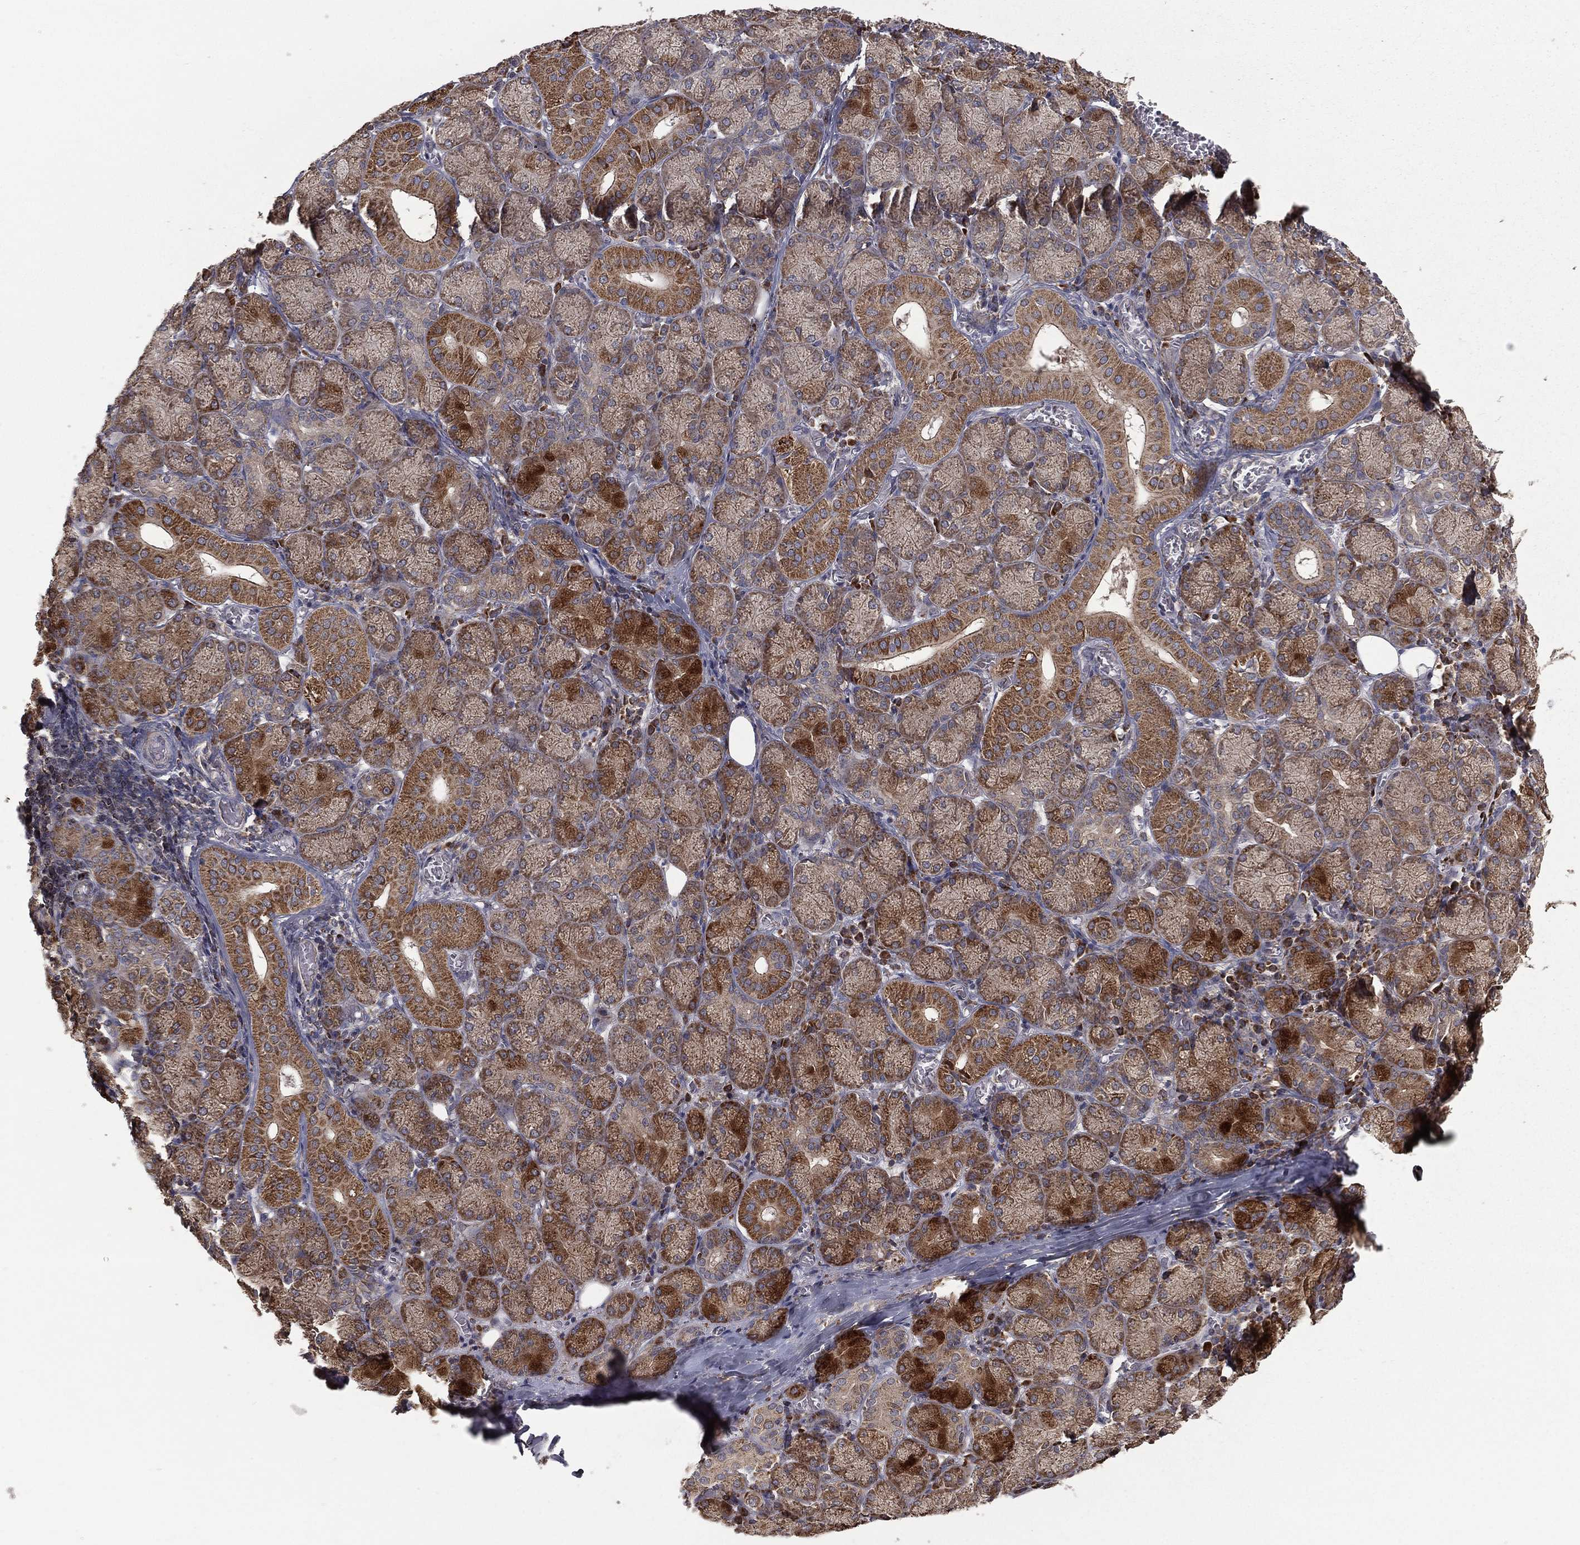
{"staining": {"intensity": "strong", "quantity": "<25%", "location": "cytoplasmic/membranous"}, "tissue": "salivary gland", "cell_type": "Glandular cells", "image_type": "normal", "snomed": [{"axis": "morphology", "description": "Normal tissue, NOS"}, {"axis": "topography", "description": "Salivary gland"}, {"axis": "topography", "description": "Peripheral nerve tissue"}], "caption": "Protein staining reveals strong cytoplasmic/membranous expression in approximately <25% of glandular cells in normal salivary gland.", "gene": "OLFML1", "patient": {"sex": "female", "age": 24}}